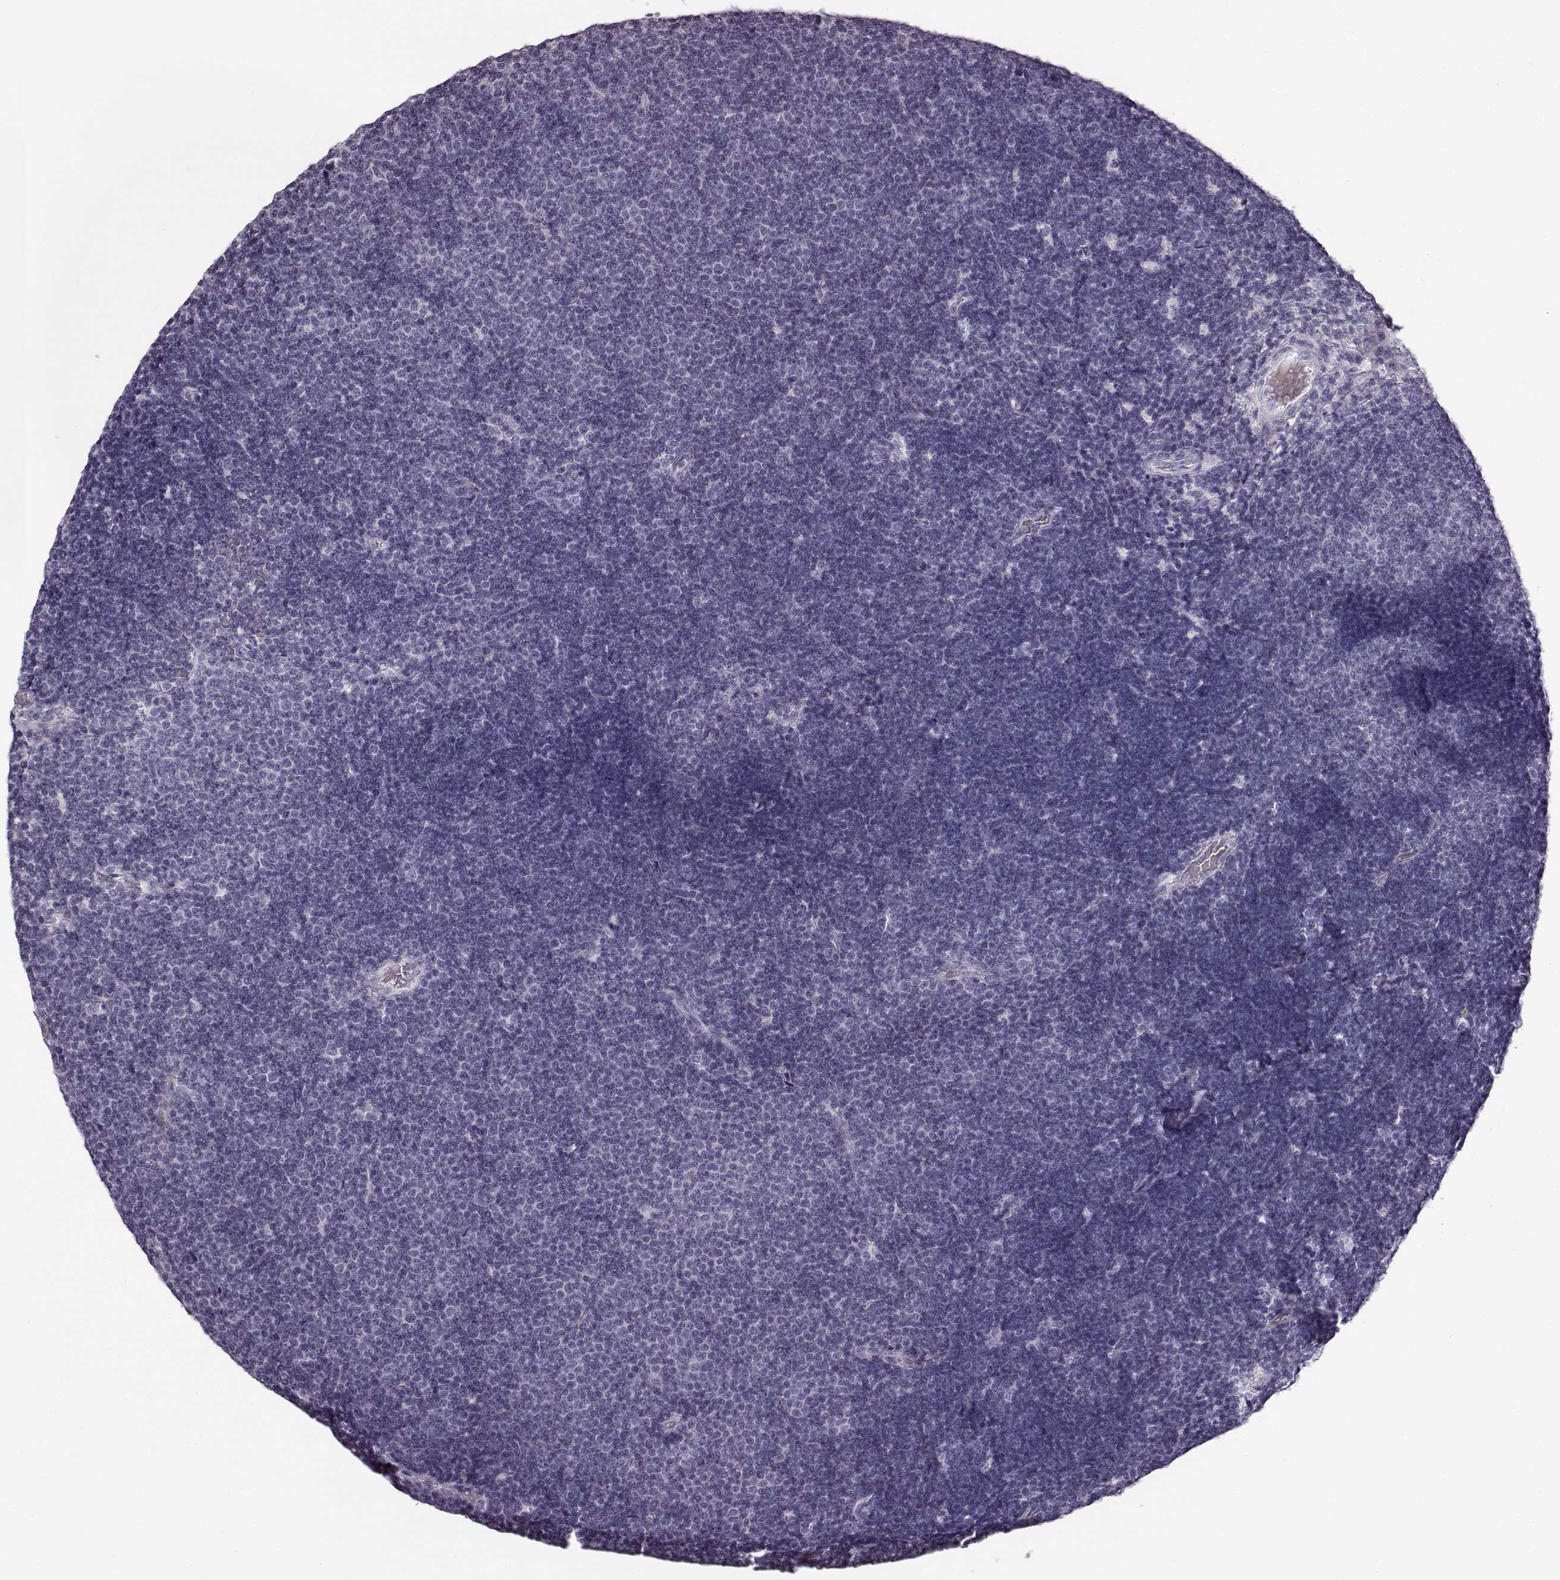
{"staining": {"intensity": "negative", "quantity": "none", "location": "none"}, "tissue": "lymphoma", "cell_type": "Tumor cells", "image_type": "cancer", "snomed": [{"axis": "morphology", "description": "Malignant lymphoma, non-Hodgkin's type, Low grade"}, {"axis": "topography", "description": "Brain"}], "caption": "Tumor cells show no significant protein expression in lymphoma. Brightfield microscopy of immunohistochemistry (IHC) stained with DAB (brown) and hematoxylin (blue), captured at high magnification.", "gene": "ZNF433", "patient": {"sex": "female", "age": 66}}